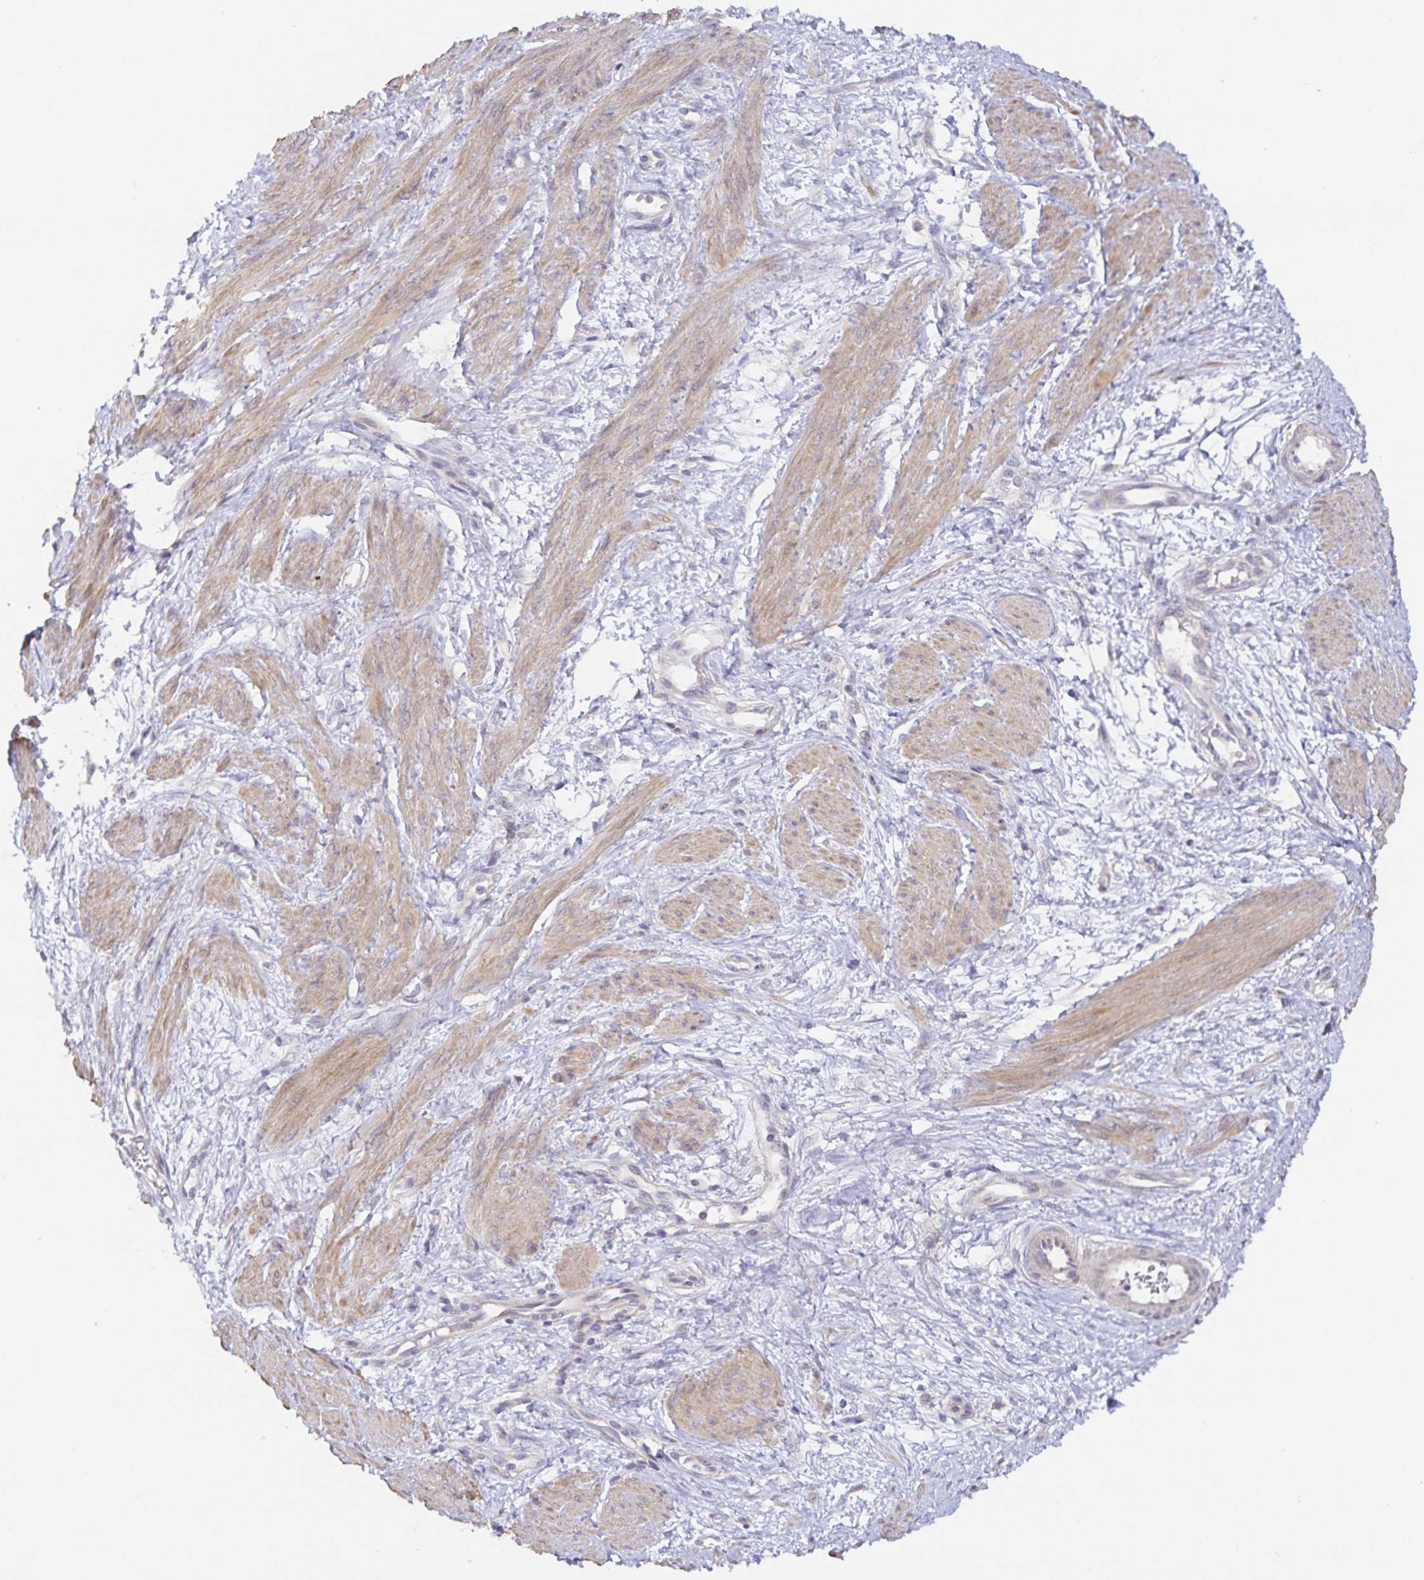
{"staining": {"intensity": "moderate", "quantity": "25%-75%", "location": "cytoplasmic/membranous"}, "tissue": "smooth muscle", "cell_type": "Smooth muscle cells", "image_type": "normal", "snomed": [{"axis": "morphology", "description": "Normal tissue, NOS"}, {"axis": "topography", "description": "Smooth muscle"}, {"axis": "topography", "description": "Uterus"}], "caption": "Human smooth muscle stained with a protein marker reveals moderate staining in smooth muscle cells.", "gene": "ZDHHC11B", "patient": {"sex": "female", "age": 39}}